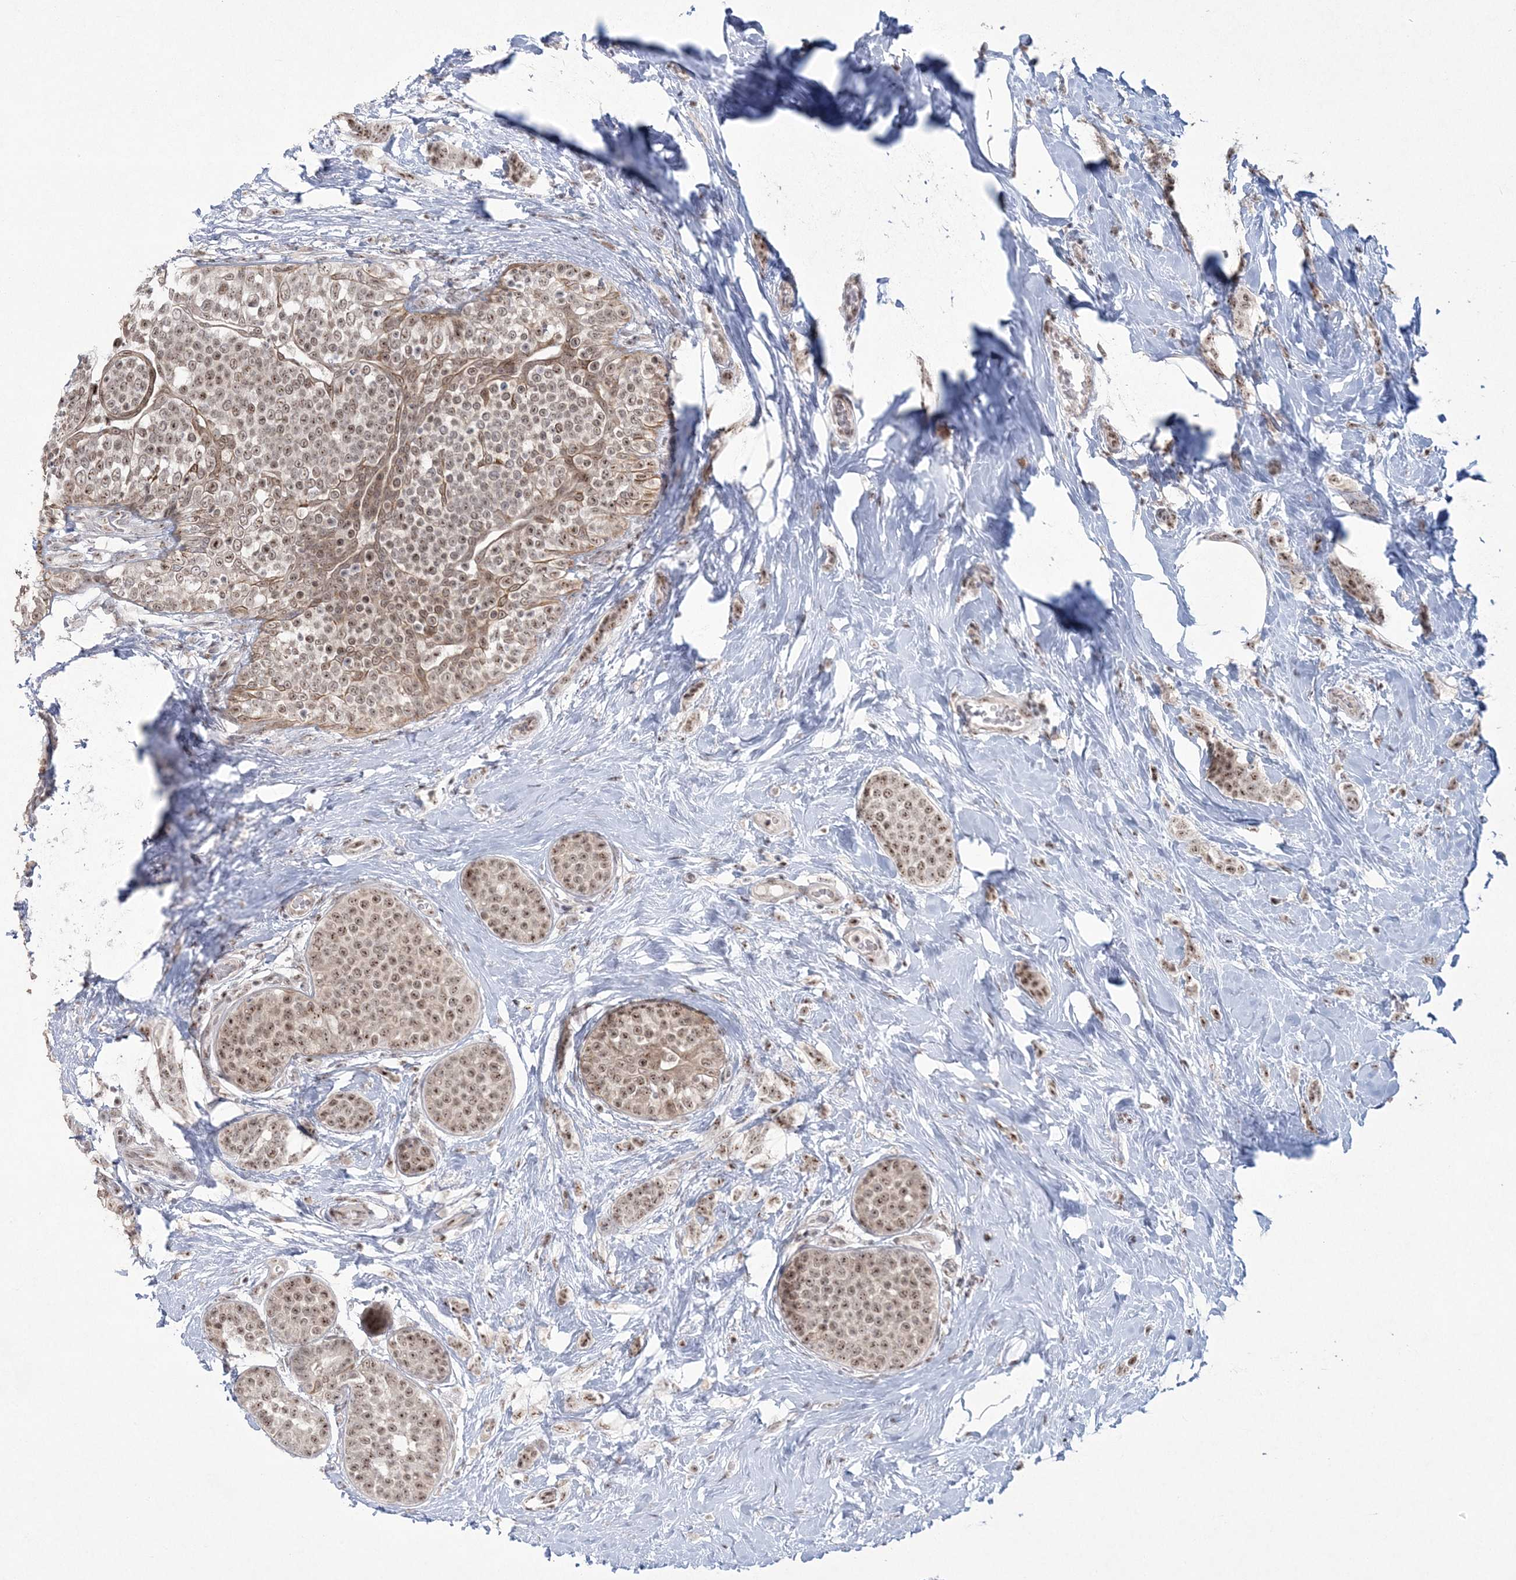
{"staining": {"intensity": "moderate", "quantity": ">75%", "location": "nuclear"}, "tissue": "breast cancer", "cell_type": "Tumor cells", "image_type": "cancer", "snomed": [{"axis": "morphology", "description": "Lobular carcinoma, in situ"}, {"axis": "morphology", "description": "Lobular carcinoma"}, {"axis": "topography", "description": "Breast"}], "caption": "Immunohistochemistry (IHC) image of breast cancer stained for a protein (brown), which exhibits medium levels of moderate nuclear staining in approximately >75% of tumor cells.", "gene": "KDM6B", "patient": {"sex": "female", "age": 41}}